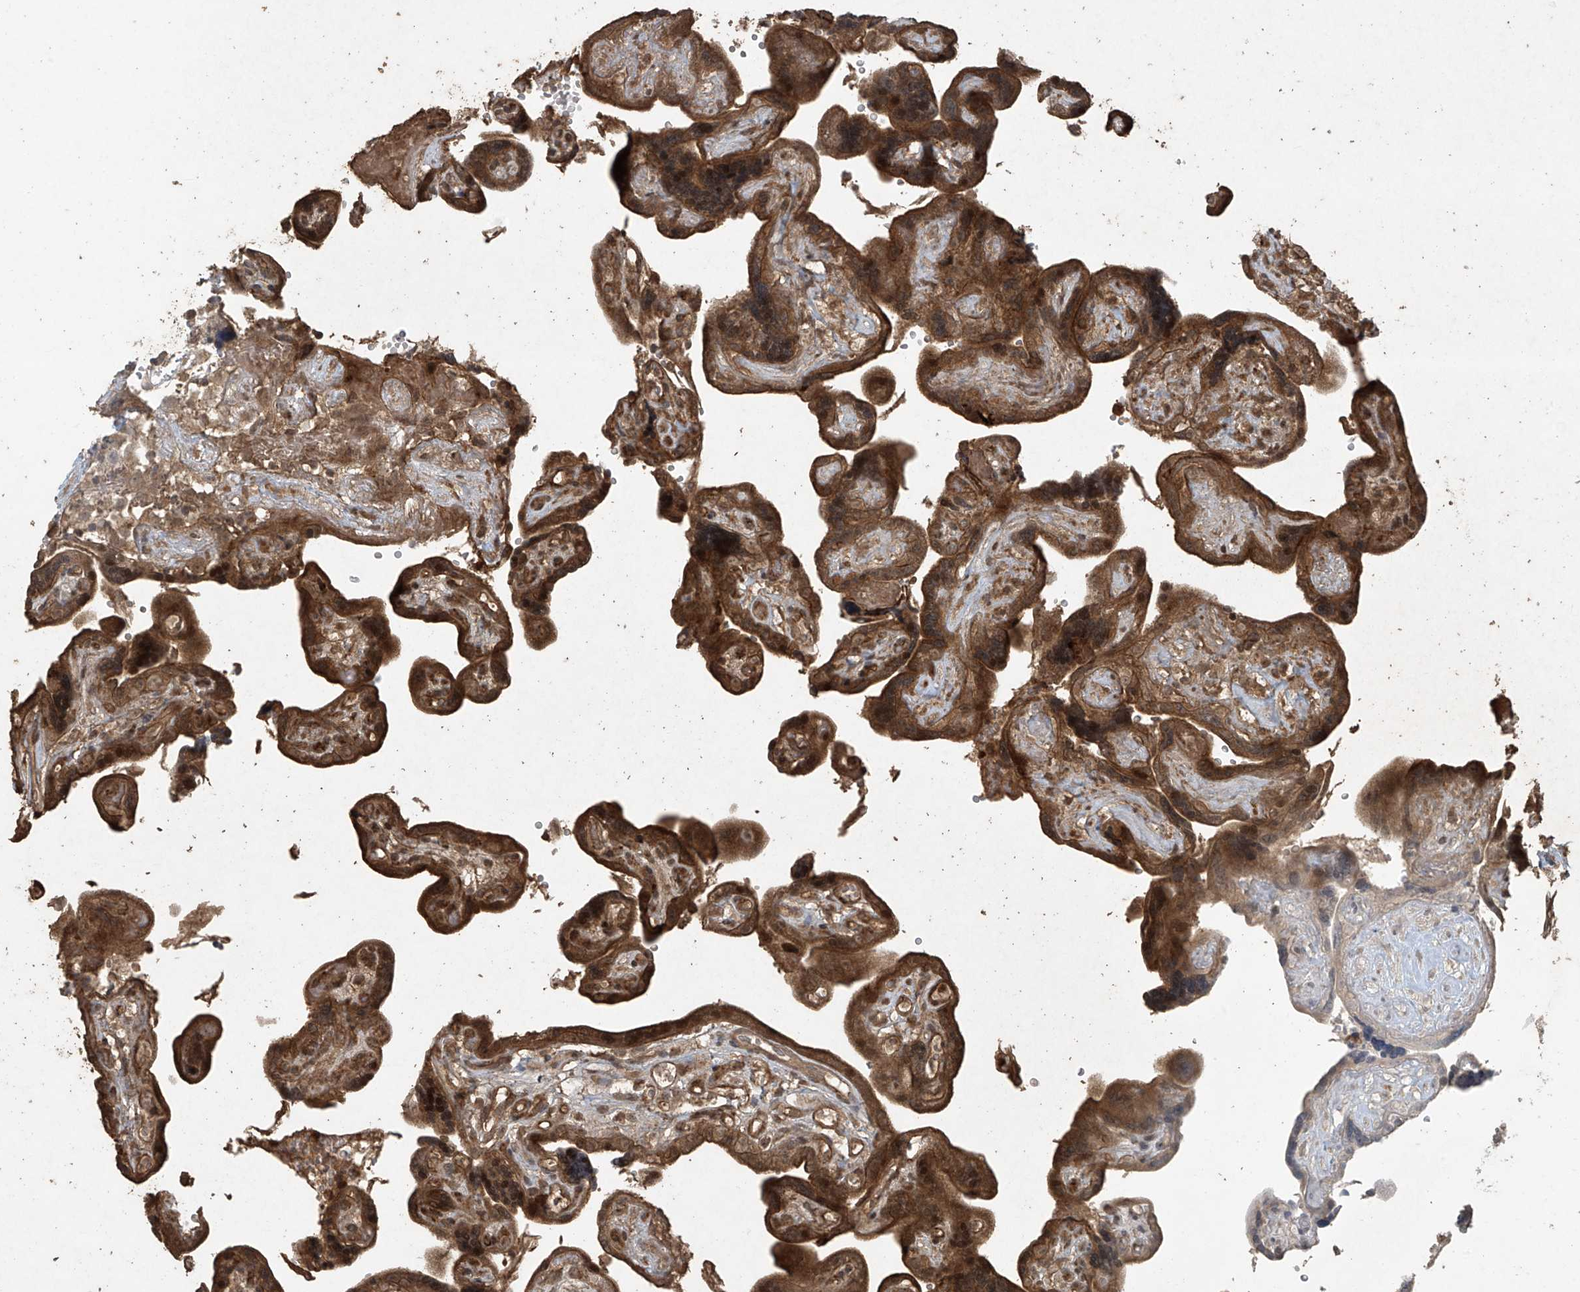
{"staining": {"intensity": "strong", "quantity": ">75%", "location": "cytoplasmic/membranous"}, "tissue": "placenta", "cell_type": "Decidual cells", "image_type": "normal", "snomed": [{"axis": "morphology", "description": "Normal tissue, NOS"}, {"axis": "topography", "description": "Placenta"}], "caption": "The image demonstrates a brown stain indicating the presence of a protein in the cytoplasmic/membranous of decidual cells in placenta. The staining is performed using DAB brown chromogen to label protein expression. The nuclei are counter-stained blue using hematoxylin.", "gene": "PGPEP1", "patient": {"sex": "female", "age": 30}}